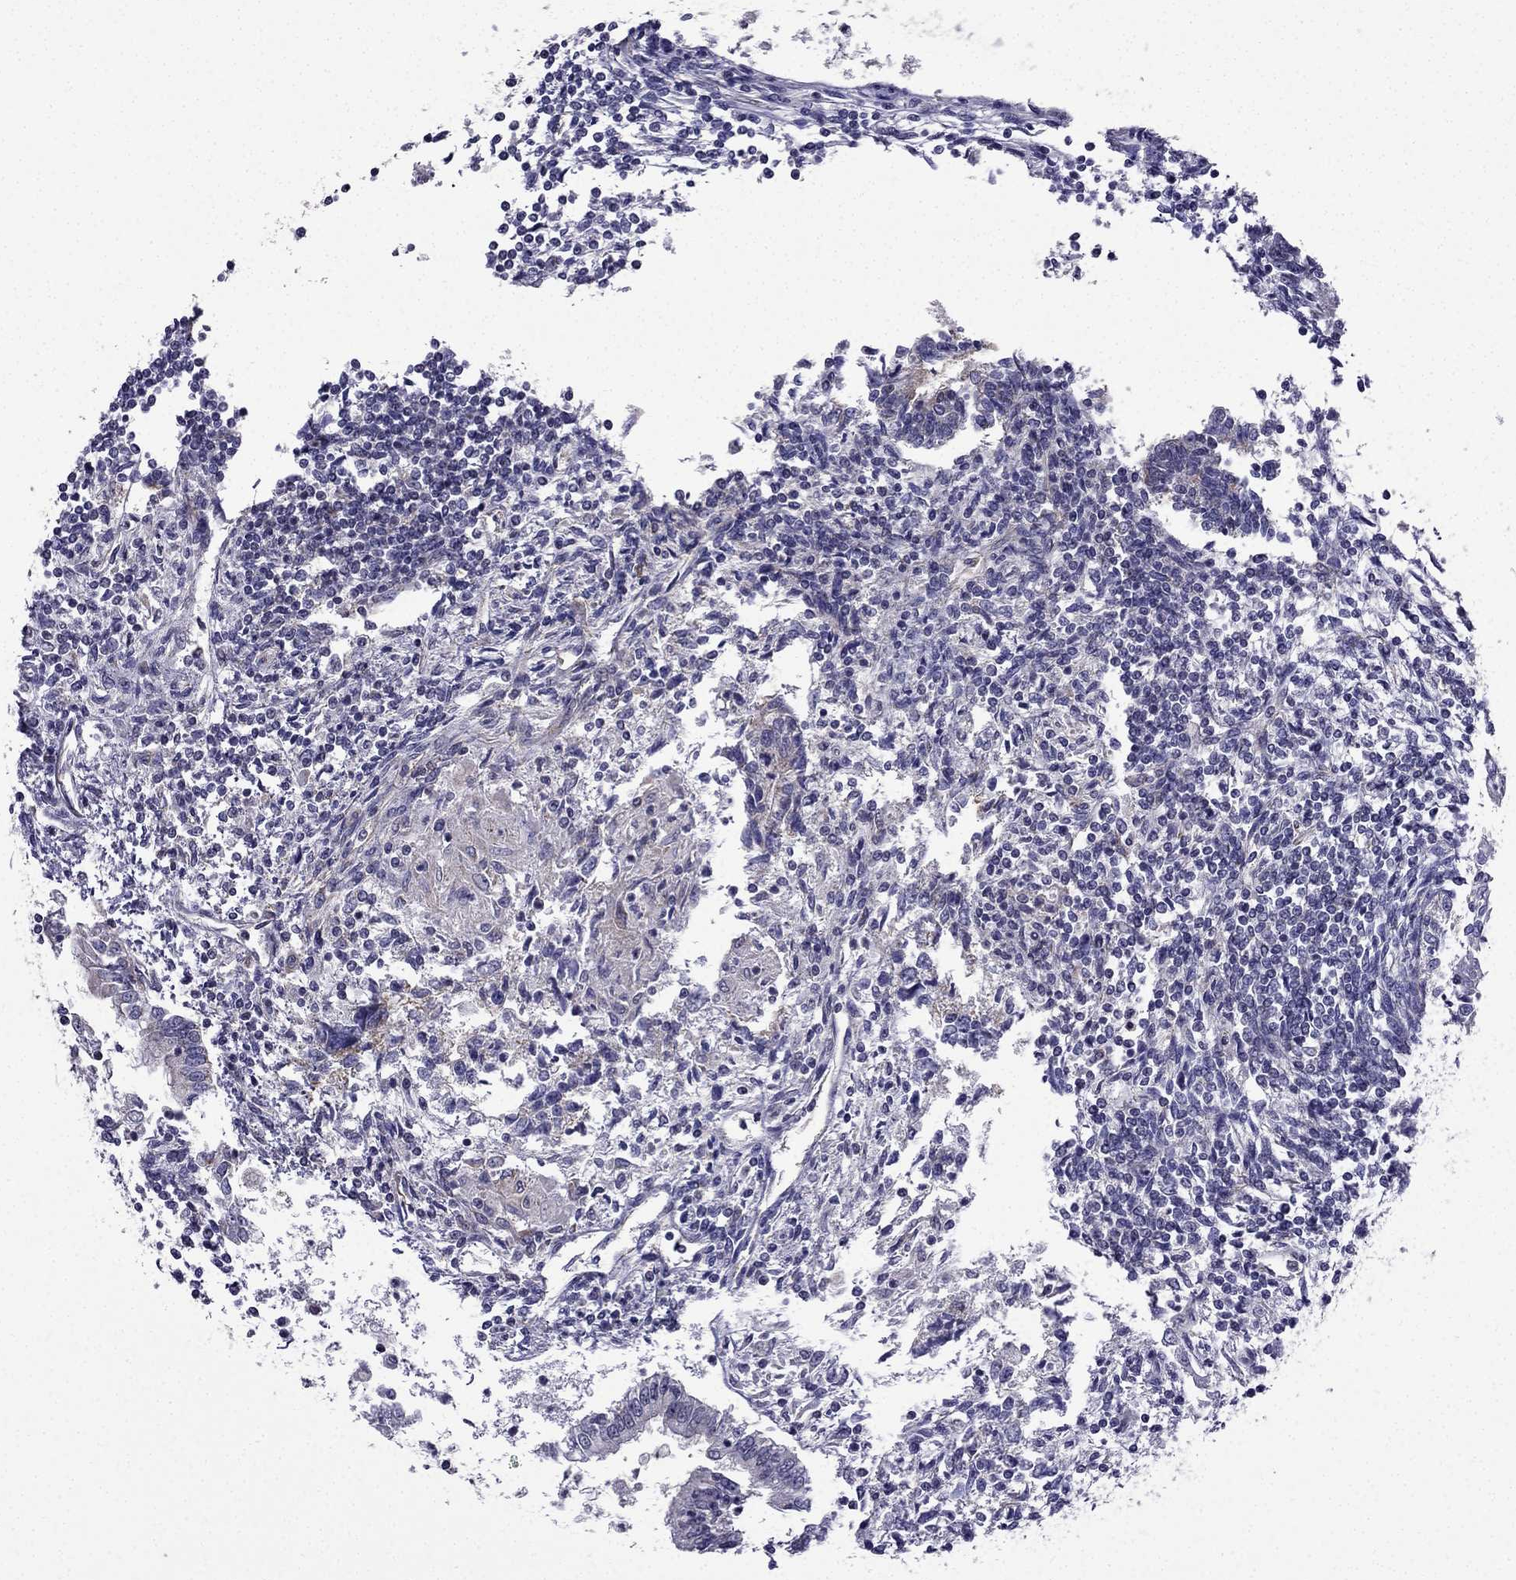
{"staining": {"intensity": "negative", "quantity": "none", "location": "none"}, "tissue": "testis cancer", "cell_type": "Tumor cells", "image_type": "cancer", "snomed": [{"axis": "morphology", "description": "Carcinoma, Embryonal, NOS"}, {"axis": "topography", "description": "Testis"}], "caption": "This is an immunohistochemistry photomicrograph of human embryonal carcinoma (testis). There is no positivity in tumor cells.", "gene": "SLC6A2", "patient": {"sex": "male", "age": 37}}